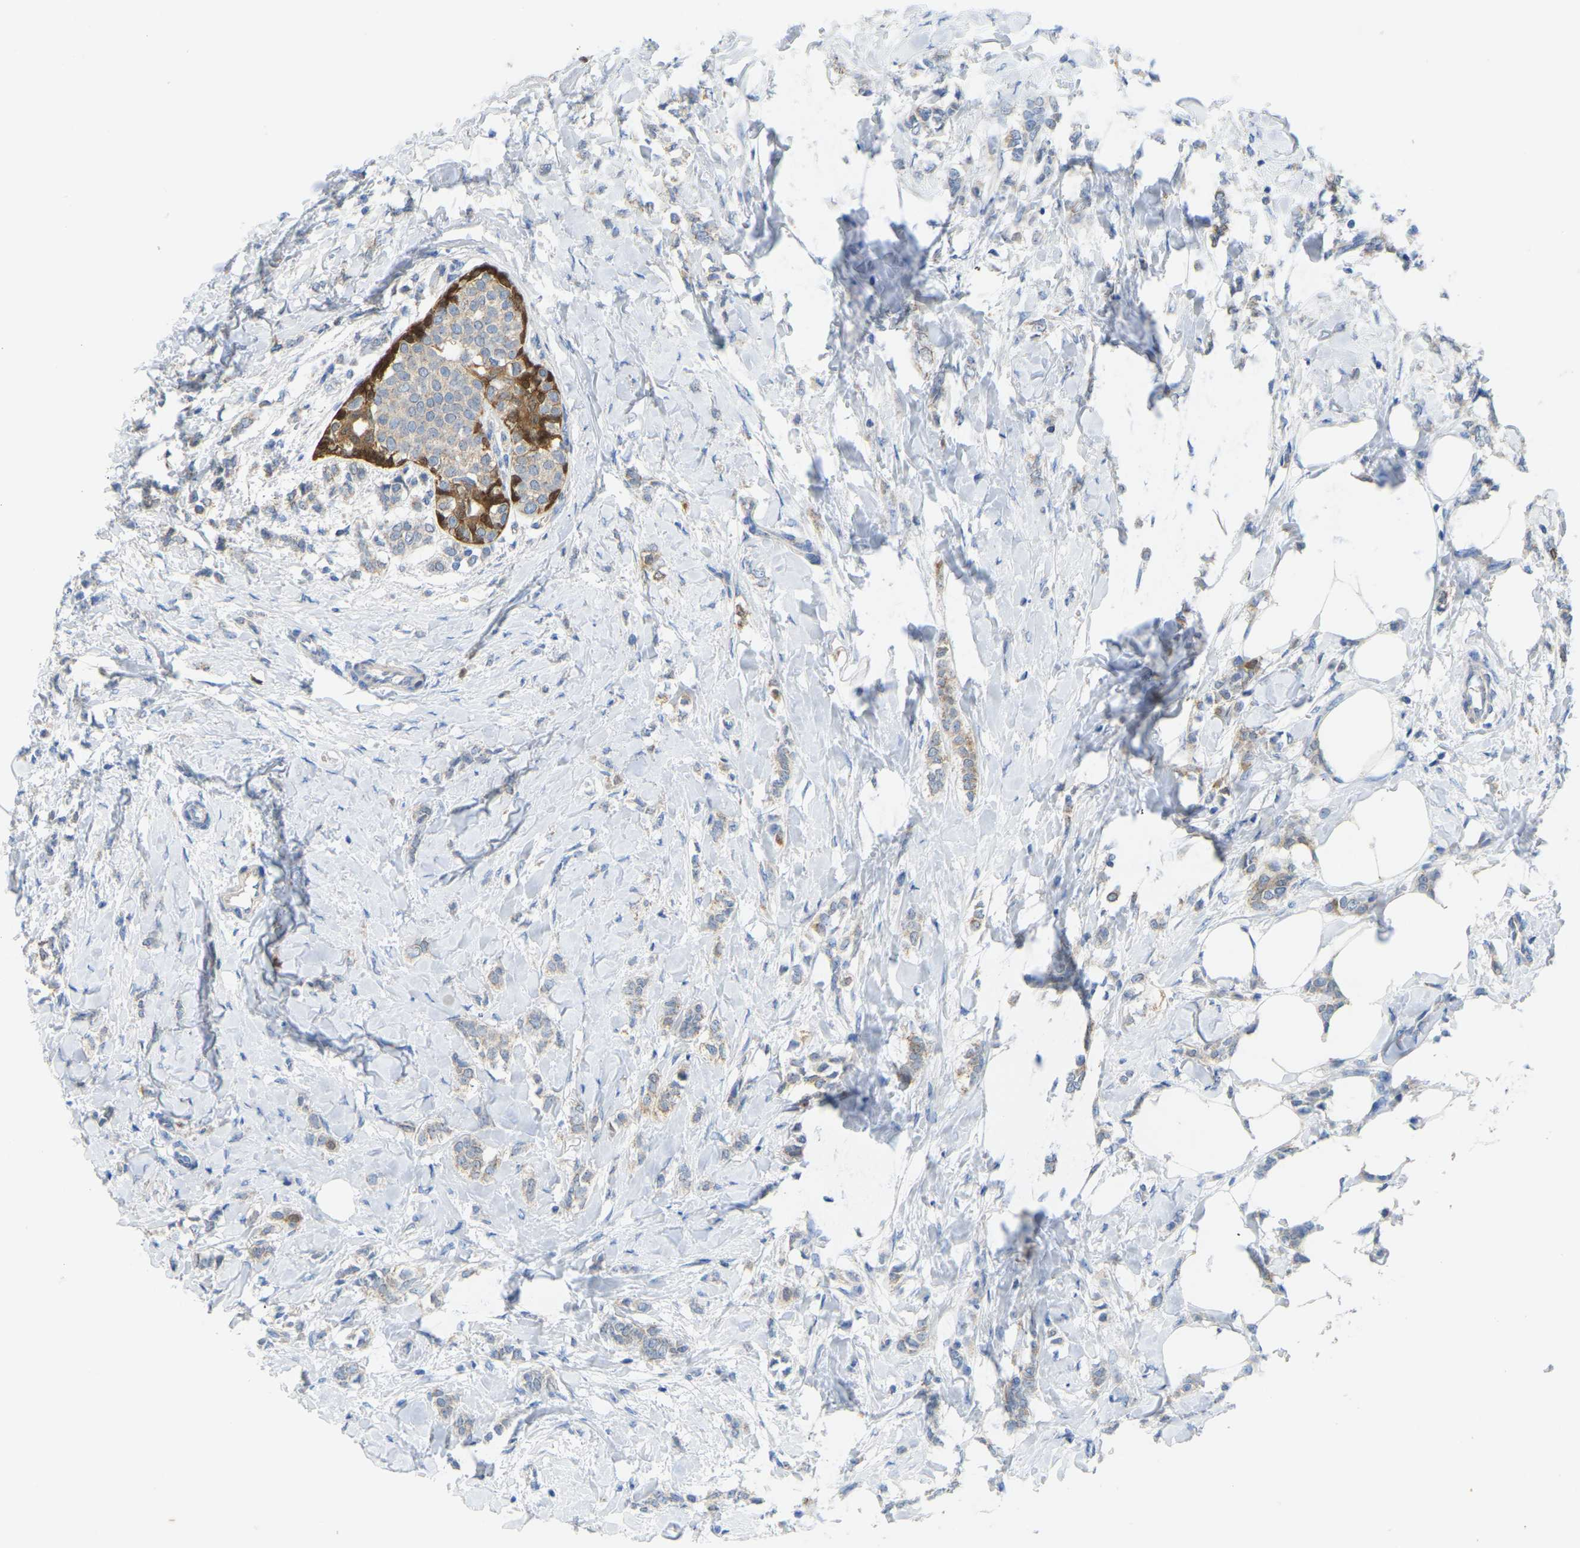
{"staining": {"intensity": "weak", "quantity": ">75%", "location": "cytoplasmic/membranous"}, "tissue": "breast cancer", "cell_type": "Tumor cells", "image_type": "cancer", "snomed": [{"axis": "morphology", "description": "Lobular carcinoma, in situ"}, {"axis": "morphology", "description": "Lobular carcinoma"}, {"axis": "topography", "description": "Breast"}], "caption": "Breast cancer stained with a brown dye exhibits weak cytoplasmic/membranous positive staining in about >75% of tumor cells.", "gene": "SERPINB5", "patient": {"sex": "female", "age": 41}}